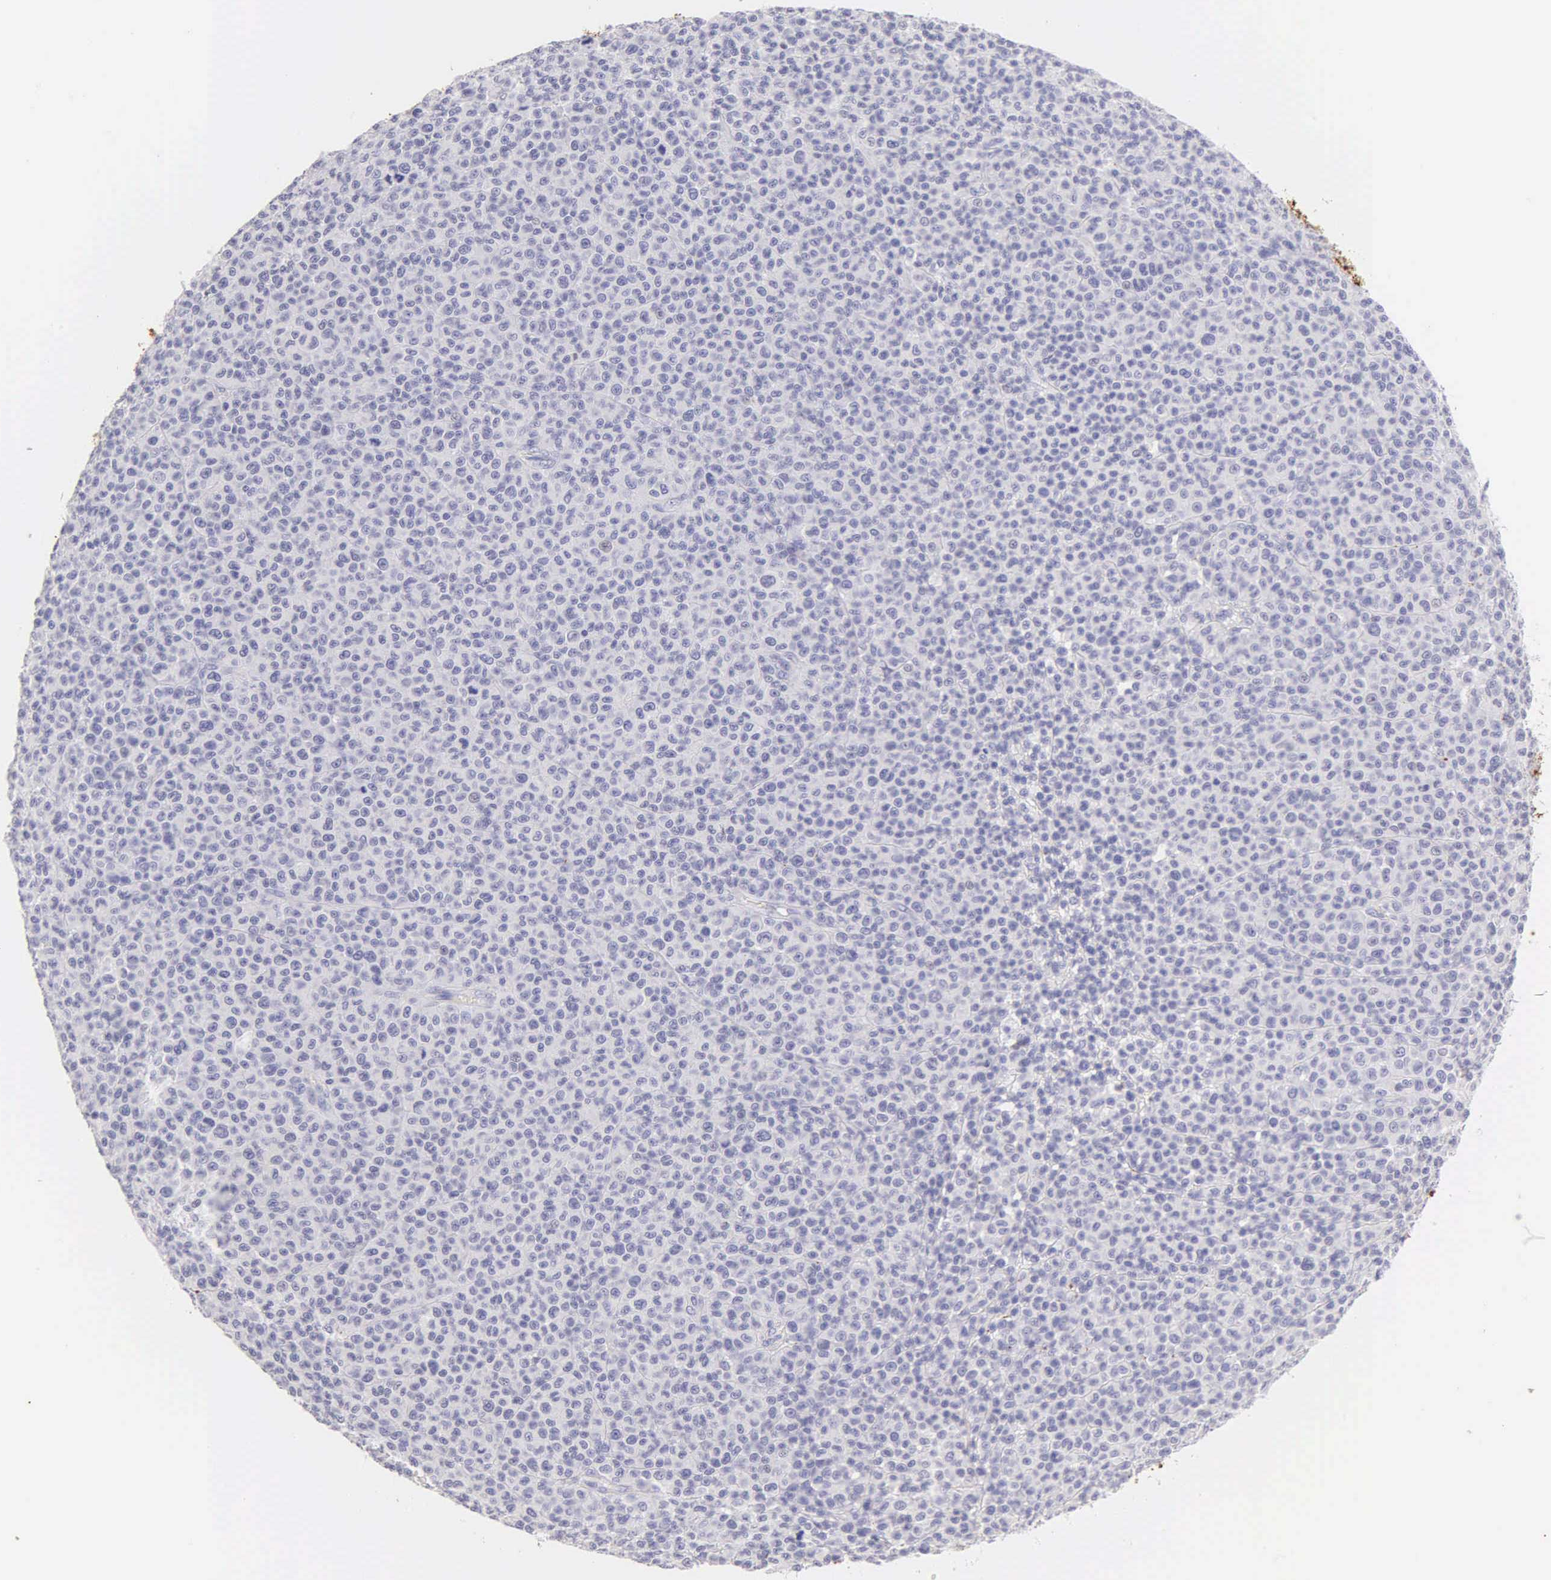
{"staining": {"intensity": "negative", "quantity": "none", "location": "none"}, "tissue": "melanoma", "cell_type": "Tumor cells", "image_type": "cancer", "snomed": [{"axis": "morphology", "description": "Malignant melanoma, Metastatic site"}, {"axis": "topography", "description": "Skin"}], "caption": "Immunohistochemistry micrograph of melanoma stained for a protein (brown), which exhibits no staining in tumor cells.", "gene": "KRT17", "patient": {"sex": "male", "age": 32}}